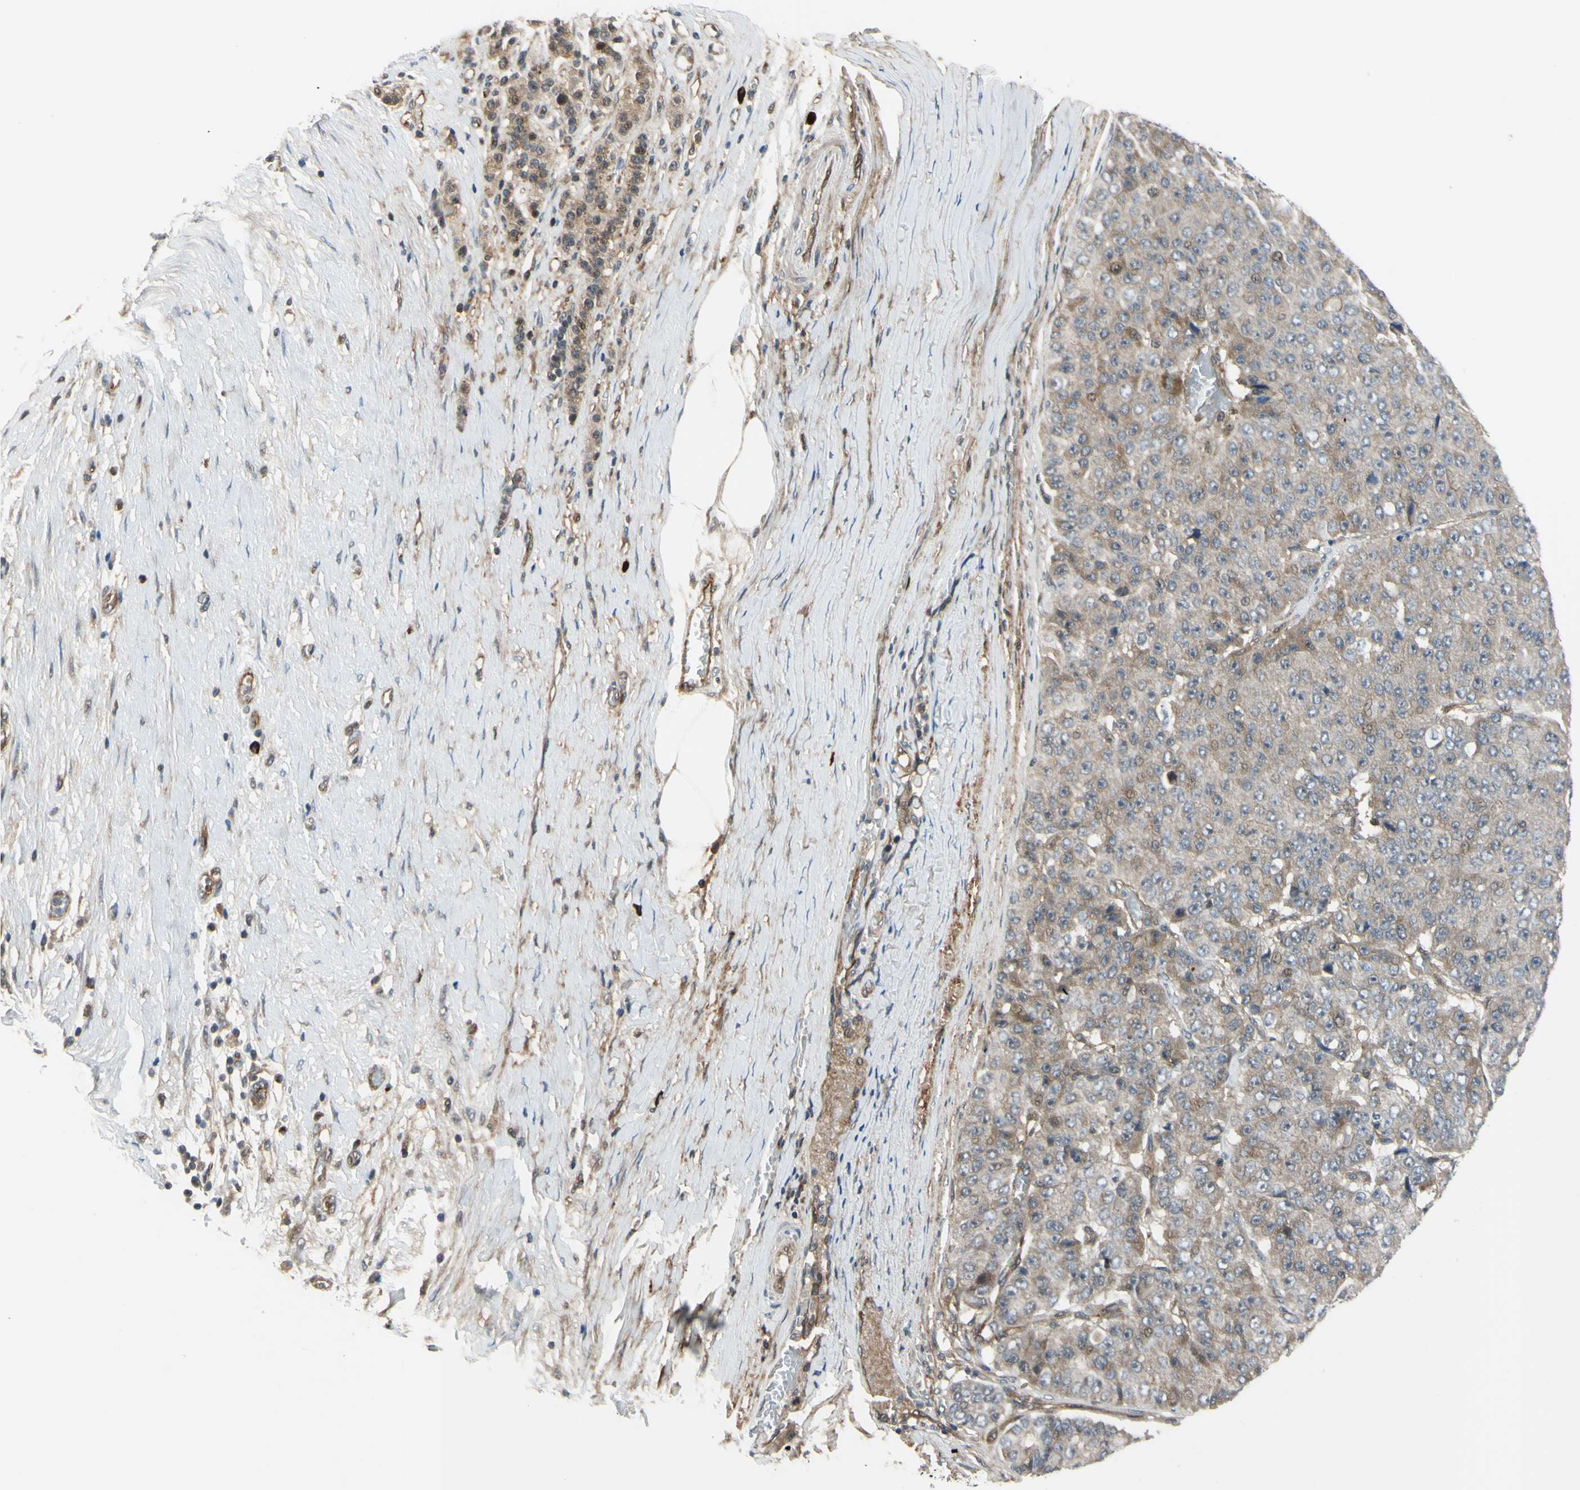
{"staining": {"intensity": "moderate", "quantity": ">75%", "location": "cytoplasmic/membranous,nuclear"}, "tissue": "pancreatic cancer", "cell_type": "Tumor cells", "image_type": "cancer", "snomed": [{"axis": "morphology", "description": "Adenocarcinoma, NOS"}, {"axis": "topography", "description": "Pancreas"}], "caption": "A high-resolution micrograph shows immunohistochemistry staining of adenocarcinoma (pancreatic), which reveals moderate cytoplasmic/membranous and nuclear positivity in about >75% of tumor cells.", "gene": "COMMD9", "patient": {"sex": "male", "age": 50}}